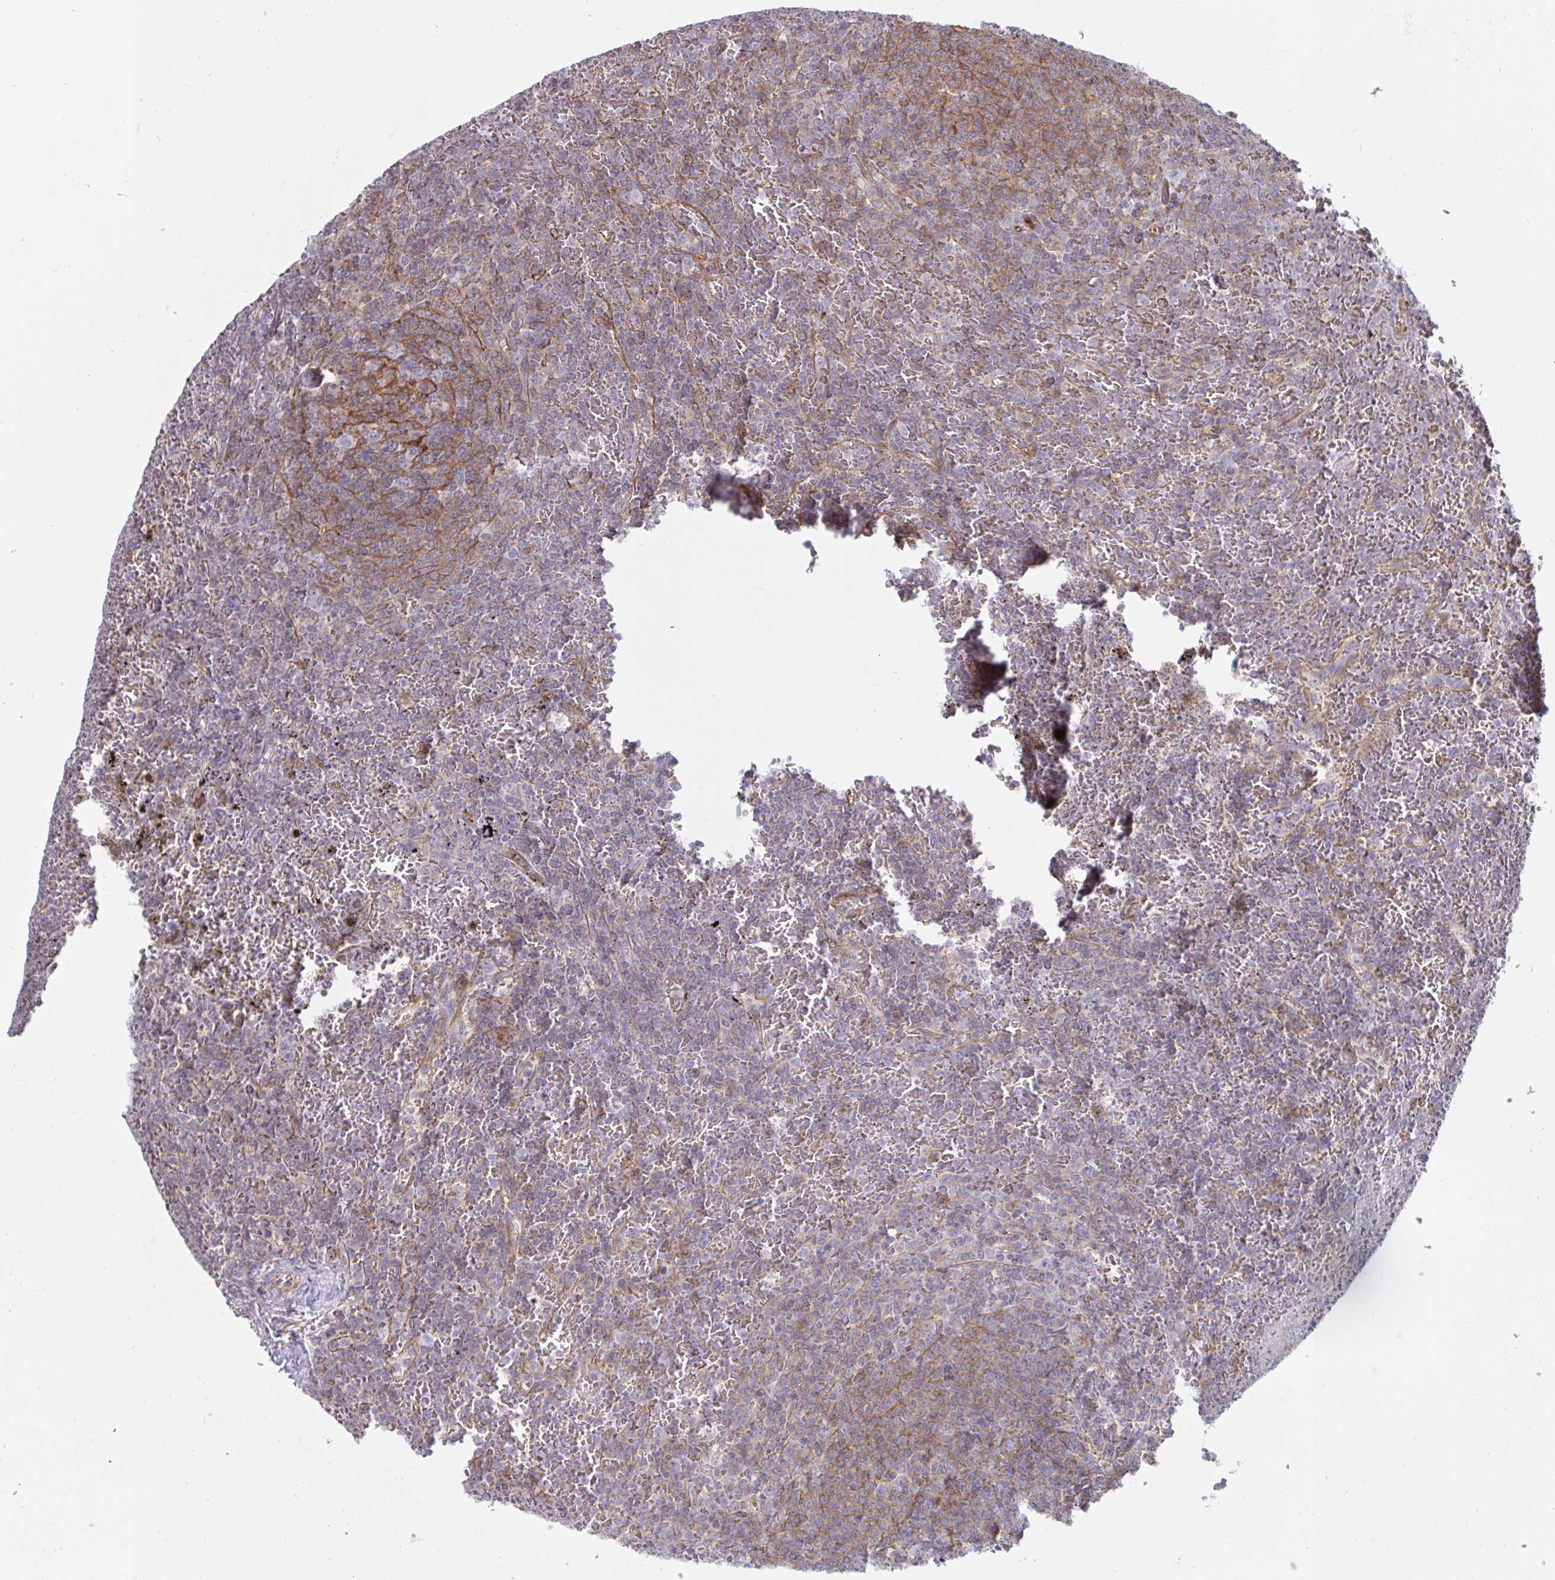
{"staining": {"intensity": "weak", "quantity": "25%-75%", "location": "cytoplasmic/membranous"}, "tissue": "lymphoma", "cell_type": "Tumor cells", "image_type": "cancer", "snomed": [{"axis": "morphology", "description": "Malignant lymphoma, non-Hodgkin's type, Low grade"}, {"axis": "topography", "description": "Spleen"}], "caption": "Low-grade malignant lymphoma, non-Hodgkin's type tissue demonstrates weak cytoplasmic/membranous expression in approximately 25%-75% of tumor cells, visualized by immunohistochemistry. Nuclei are stained in blue.", "gene": "SLC9A6", "patient": {"sex": "female", "age": 77}}